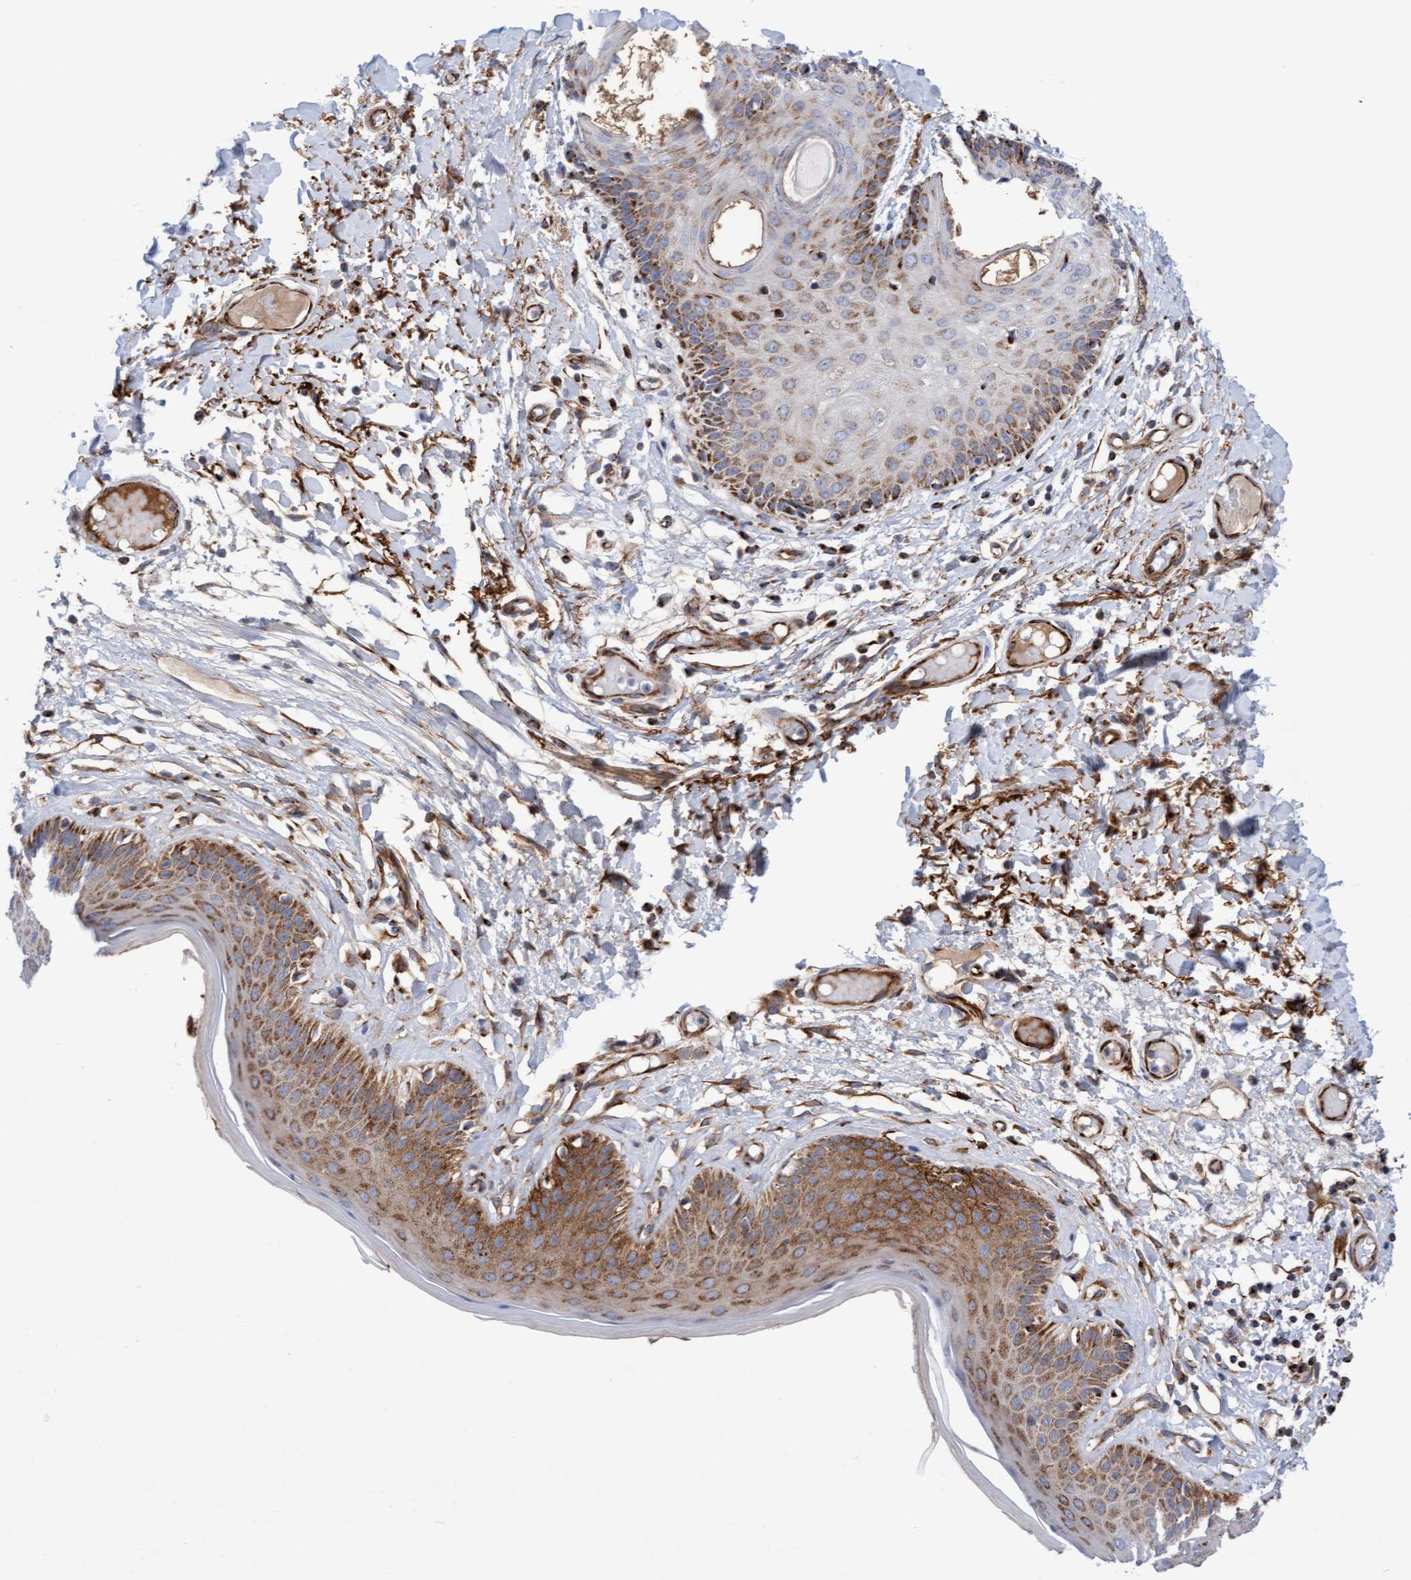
{"staining": {"intensity": "moderate", "quantity": "25%-75%", "location": "cytoplasmic/membranous"}, "tissue": "skin", "cell_type": "Epidermal cells", "image_type": "normal", "snomed": [{"axis": "morphology", "description": "Normal tissue, NOS"}, {"axis": "topography", "description": "Vulva"}], "caption": "Immunohistochemical staining of normal skin demonstrates medium levels of moderate cytoplasmic/membranous expression in approximately 25%-75% of epidermal cells.", "gene": "GGTA1", "patient": {"sex": "female", "age": 73}}